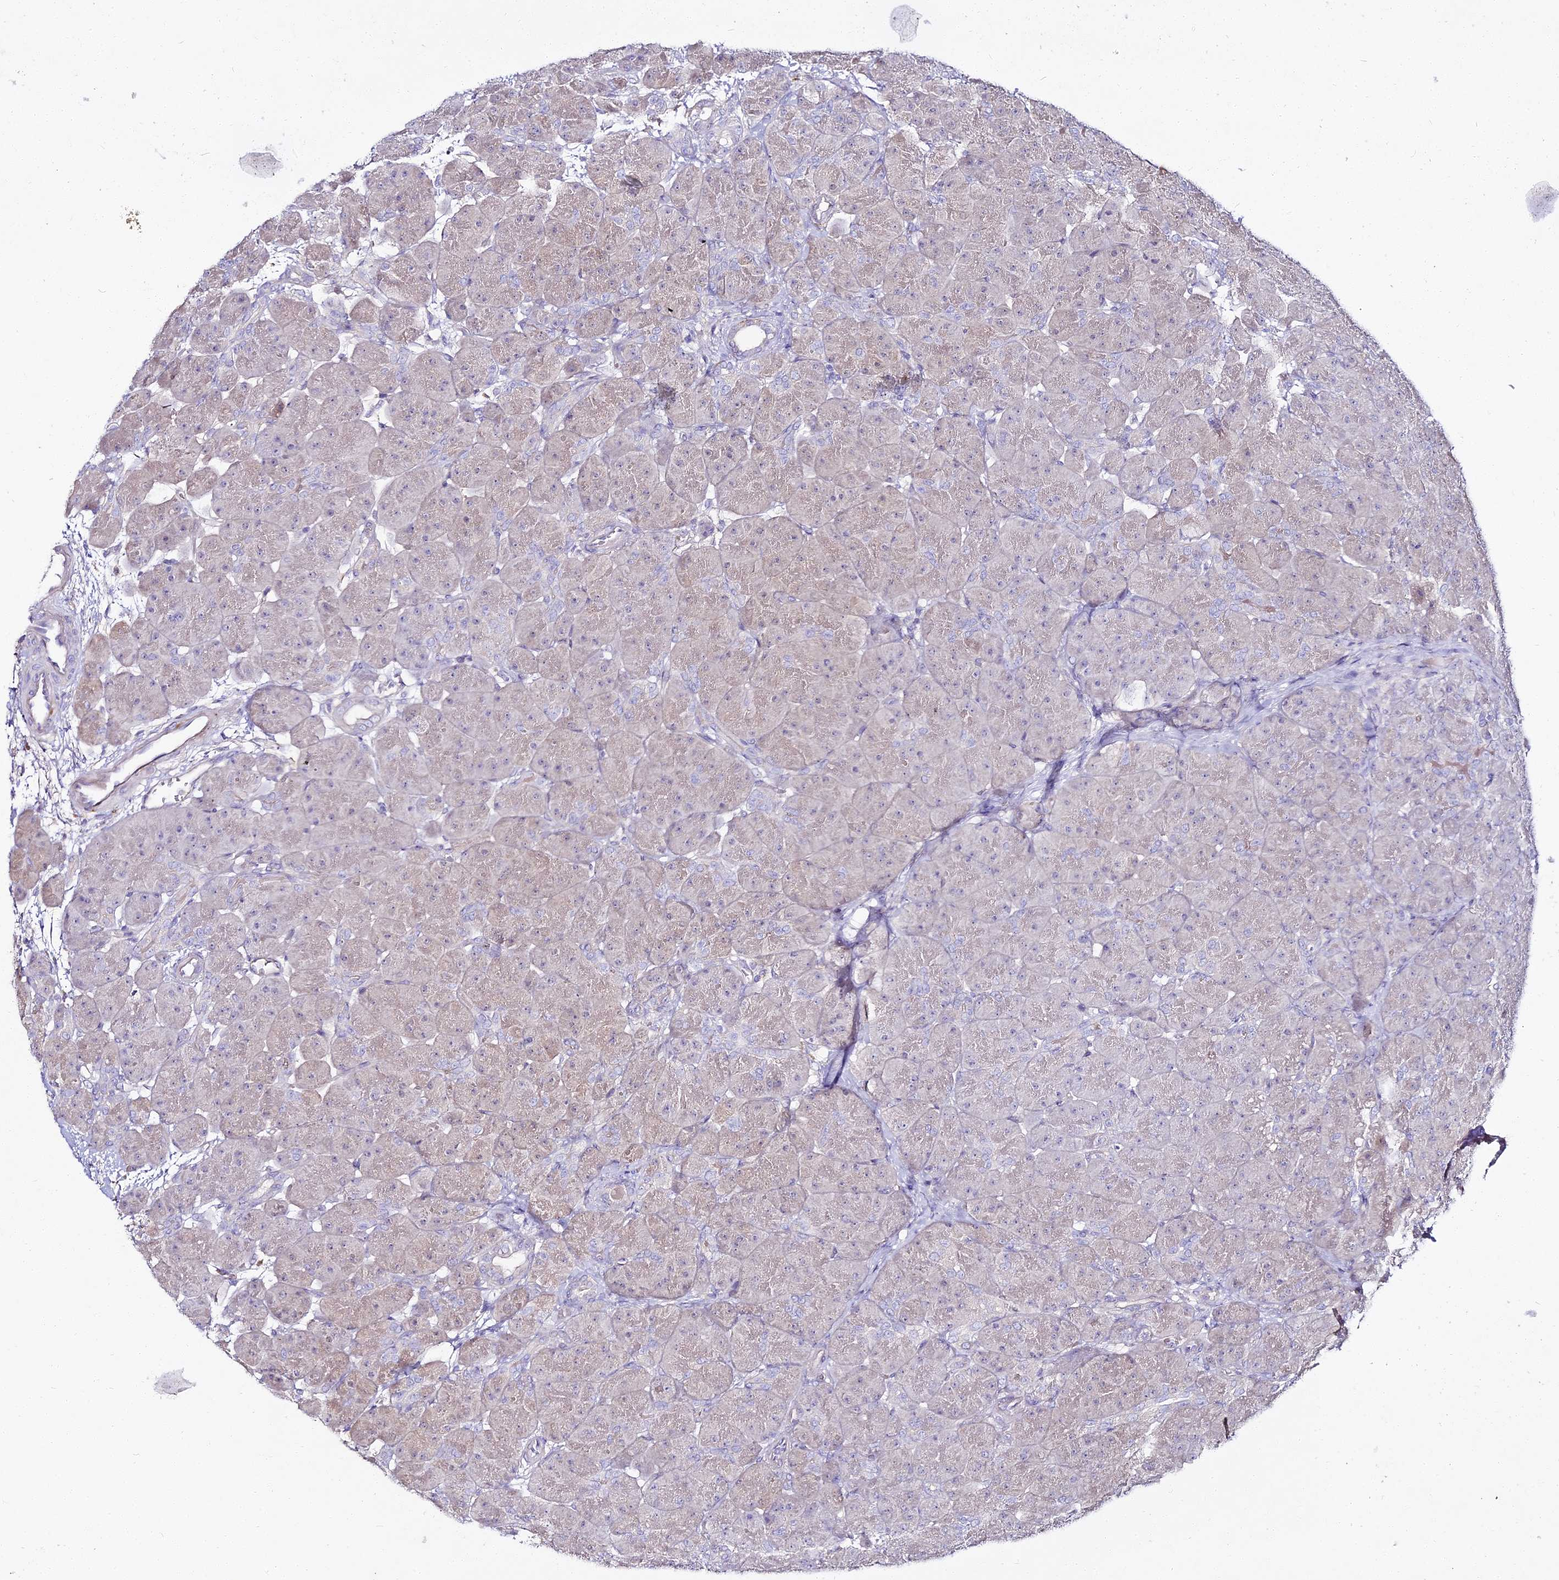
{"staining": {"intensity": "negative", "quantity": "none", "location": "none"}, "tissue": "pancreas", "cell_type": "Exocrine glandular cells", "image_type": "normal", "snomed": [{"axis": "morphology", "description": "Normal tissue, NOS"}, {"axis": "topography", "description": "Pancreas"}], "caption": "IHC histopathology image of normal human pancreas stained for a protein (brown), which displays no positivity in exocrine glandular cells. The staining is performed using DAB brown chromogen with nuclei counter-stained in using hematoxylin.", "gene": "ALPG", "patient": {"sex": "male", "age": 66}}